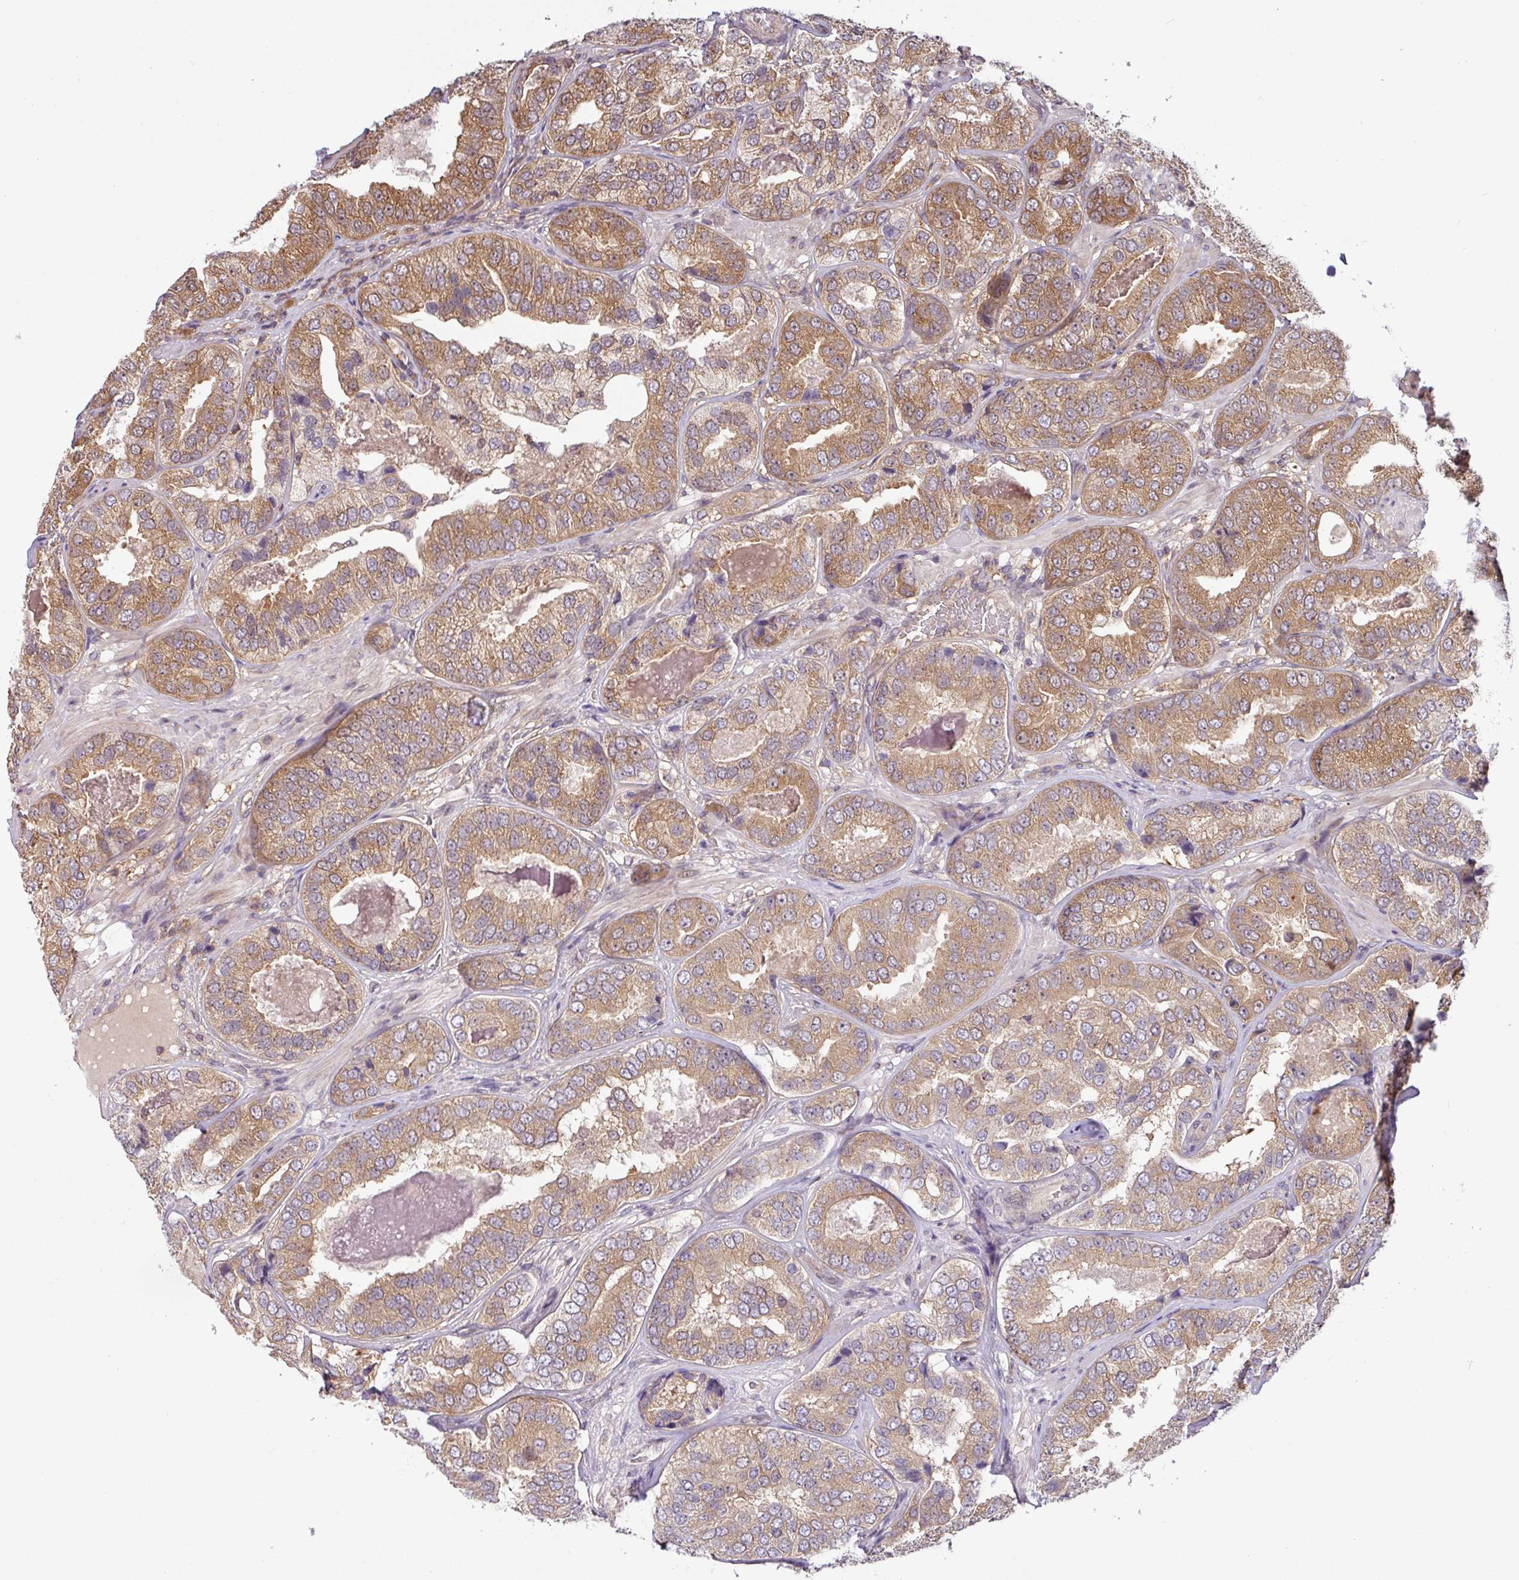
{"staining": {"intensity": "moderate", "quantity": ">75%", "location": "cytoplasmic/membranous"}, "tissue": "prostate cancer", "cell_type": "Tumor cells", "image_type": "cancer", "snomed": [{"axis": "morphology", "description": "Adenocarcinoma, High grade"}, {"axis": "topography", "description": "Prostate"}], "caption": "Immunohistochemistry (IHC) of prostate cancer demonstrates medium levels of moderate cytoplasmic/membranous expression in about >75% of tumor cells.", "gene": "SHB", "patient": {"sex": "male", "age": 63}}